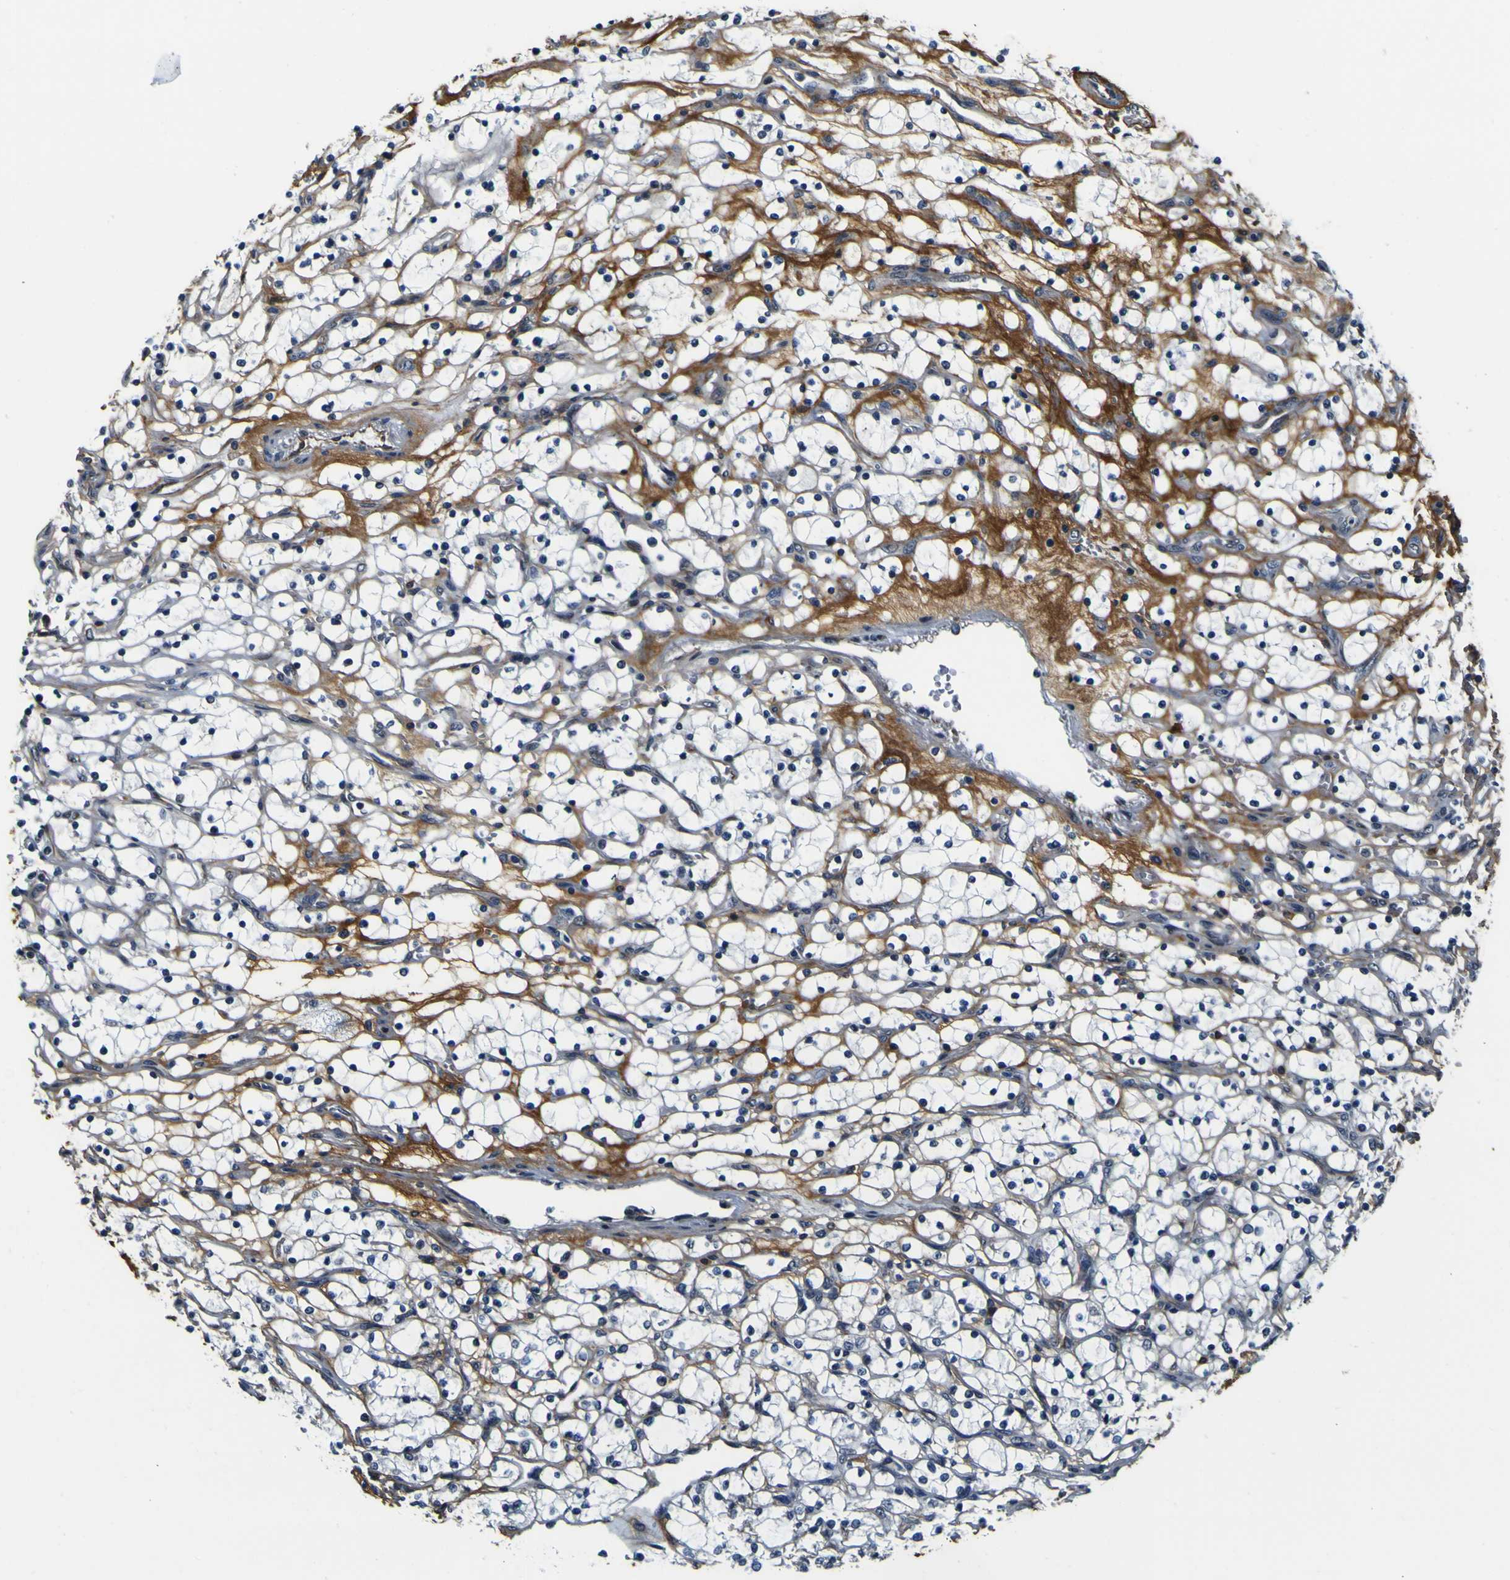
{"staining": {"intensity": "negative", "quantity": "none", "location": "none"}, "tissue": "renal cancer", "cell_type": "Tumor cells", "image_type": "cancer", "snomed": [{"axis": "morphology", "description": "Normal tissue, NOS"}, {"axis": "morphology", "description": "Adenocarcinoma, NOS"}, {"axis": "topography", "description": "Kidney"}], "caption": "Renal cancer was stained to show a protein in brown. There is no significant positivity in tumor cells.", "gene": "POSTN", "patient": {"sex": "female", "age": 55}}